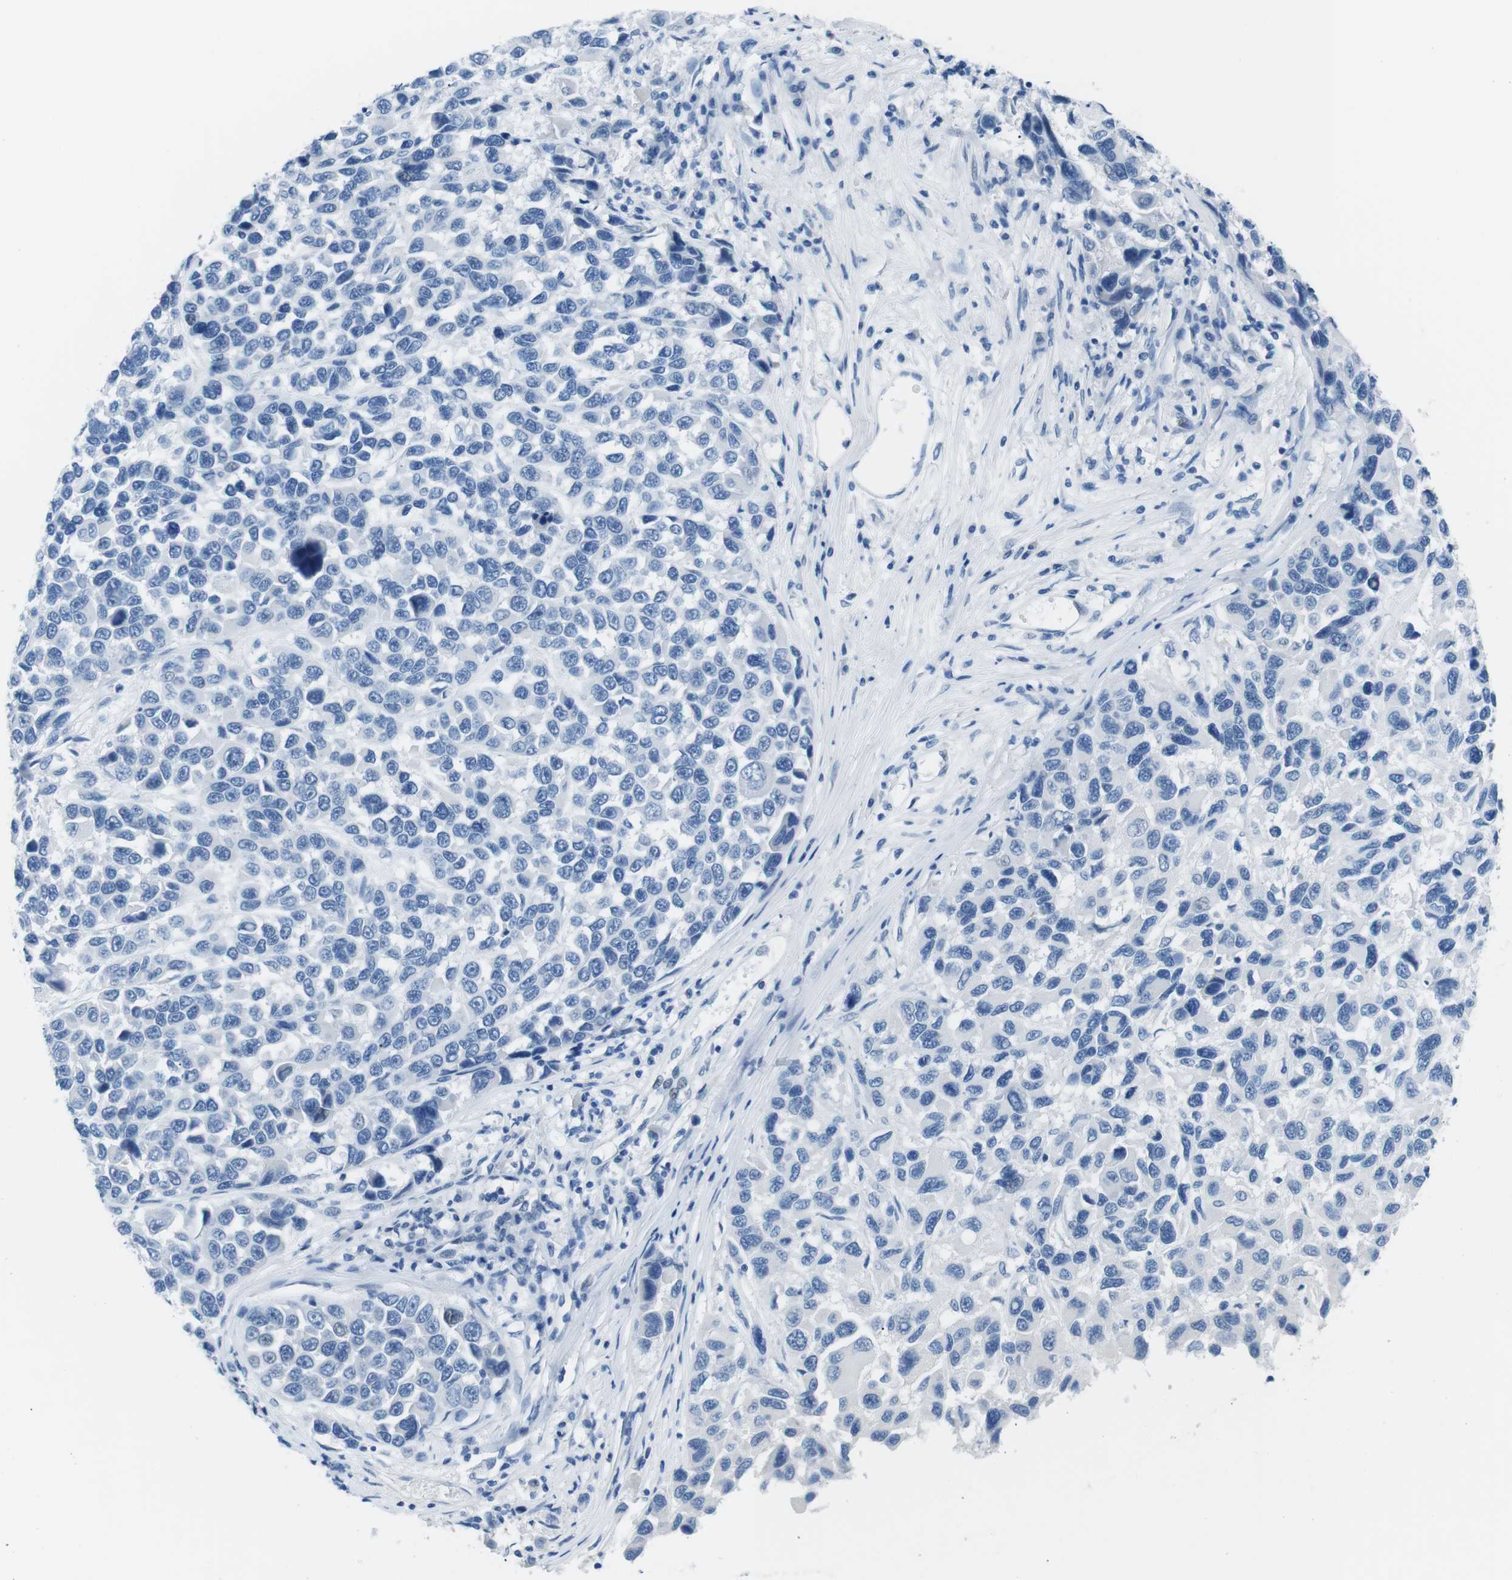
{"staining": {"intensity": "negative", "quantity": "none", "location": "none"}, "tissue": "melanoma", "cell_type": "Tumor cells", "image_type": "cancer", "snomed": [{"axis": "morphology", "description": "Malignant melanoma, NOS"}, {"axis": "topography", "description": "Skin"}], "caption": "A high-resolution micrograph shows IHC staining of melanoma, which displays no significant staining in tumor cells.", "gene": "MUC2", "patient": {"sex": "male", "age": 53}}